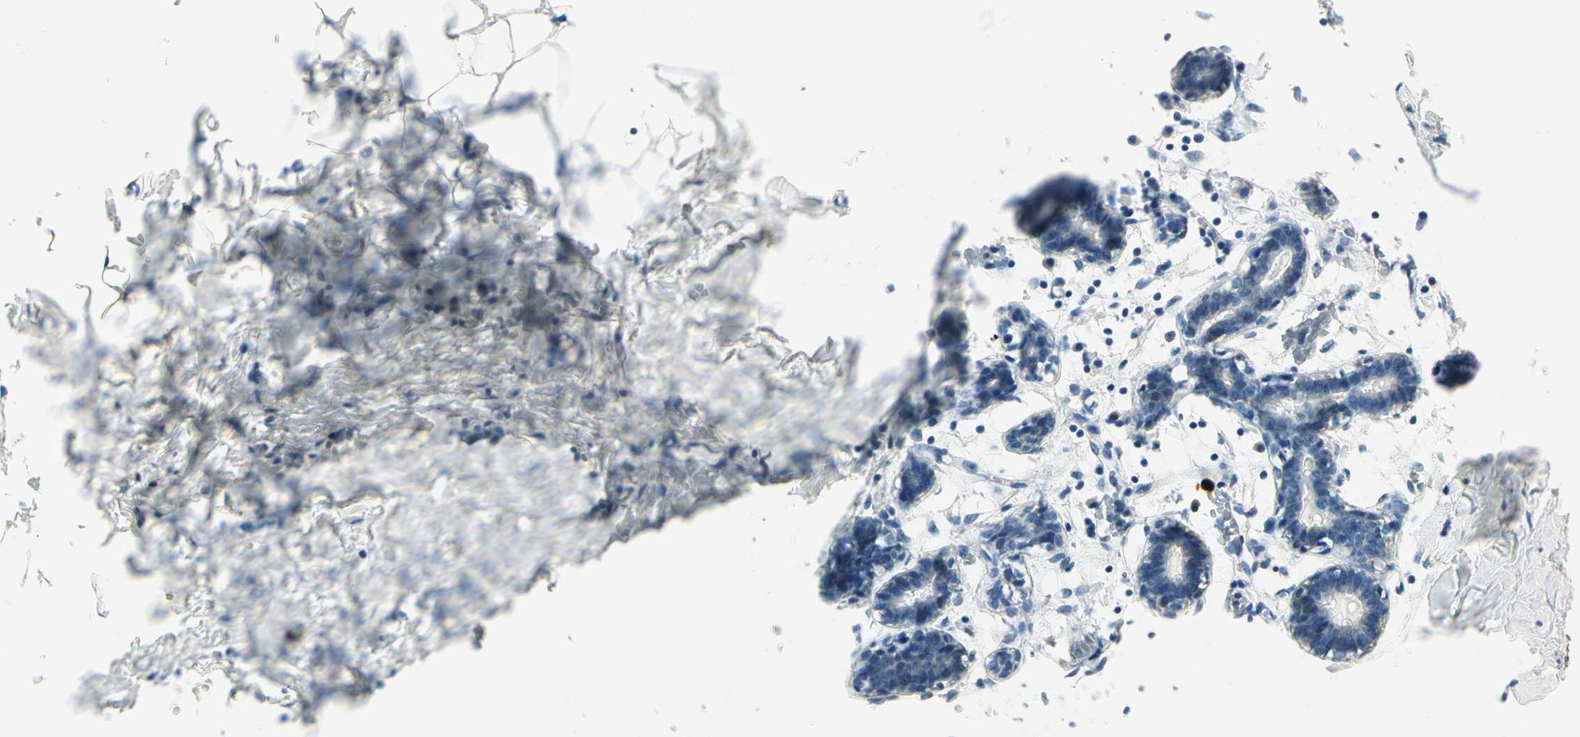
{"staining": {"intensity": "negative", "quantity": "none", "location": "none"}, "tissue": "breast", "cell_type": "Adipocytes", "image_type": "normal", "snomed": [{"axis": "morphology", "description": "Normal tissue, NOS"}, {"axis": "topography", "description": "Breast"}], "caption": "This is an immunohistochemistry photomicrograph of normal breast. There is no positivity in adipocytes.", "gene": "PITX1", "patient": {"sex": "female", "age": 27}}